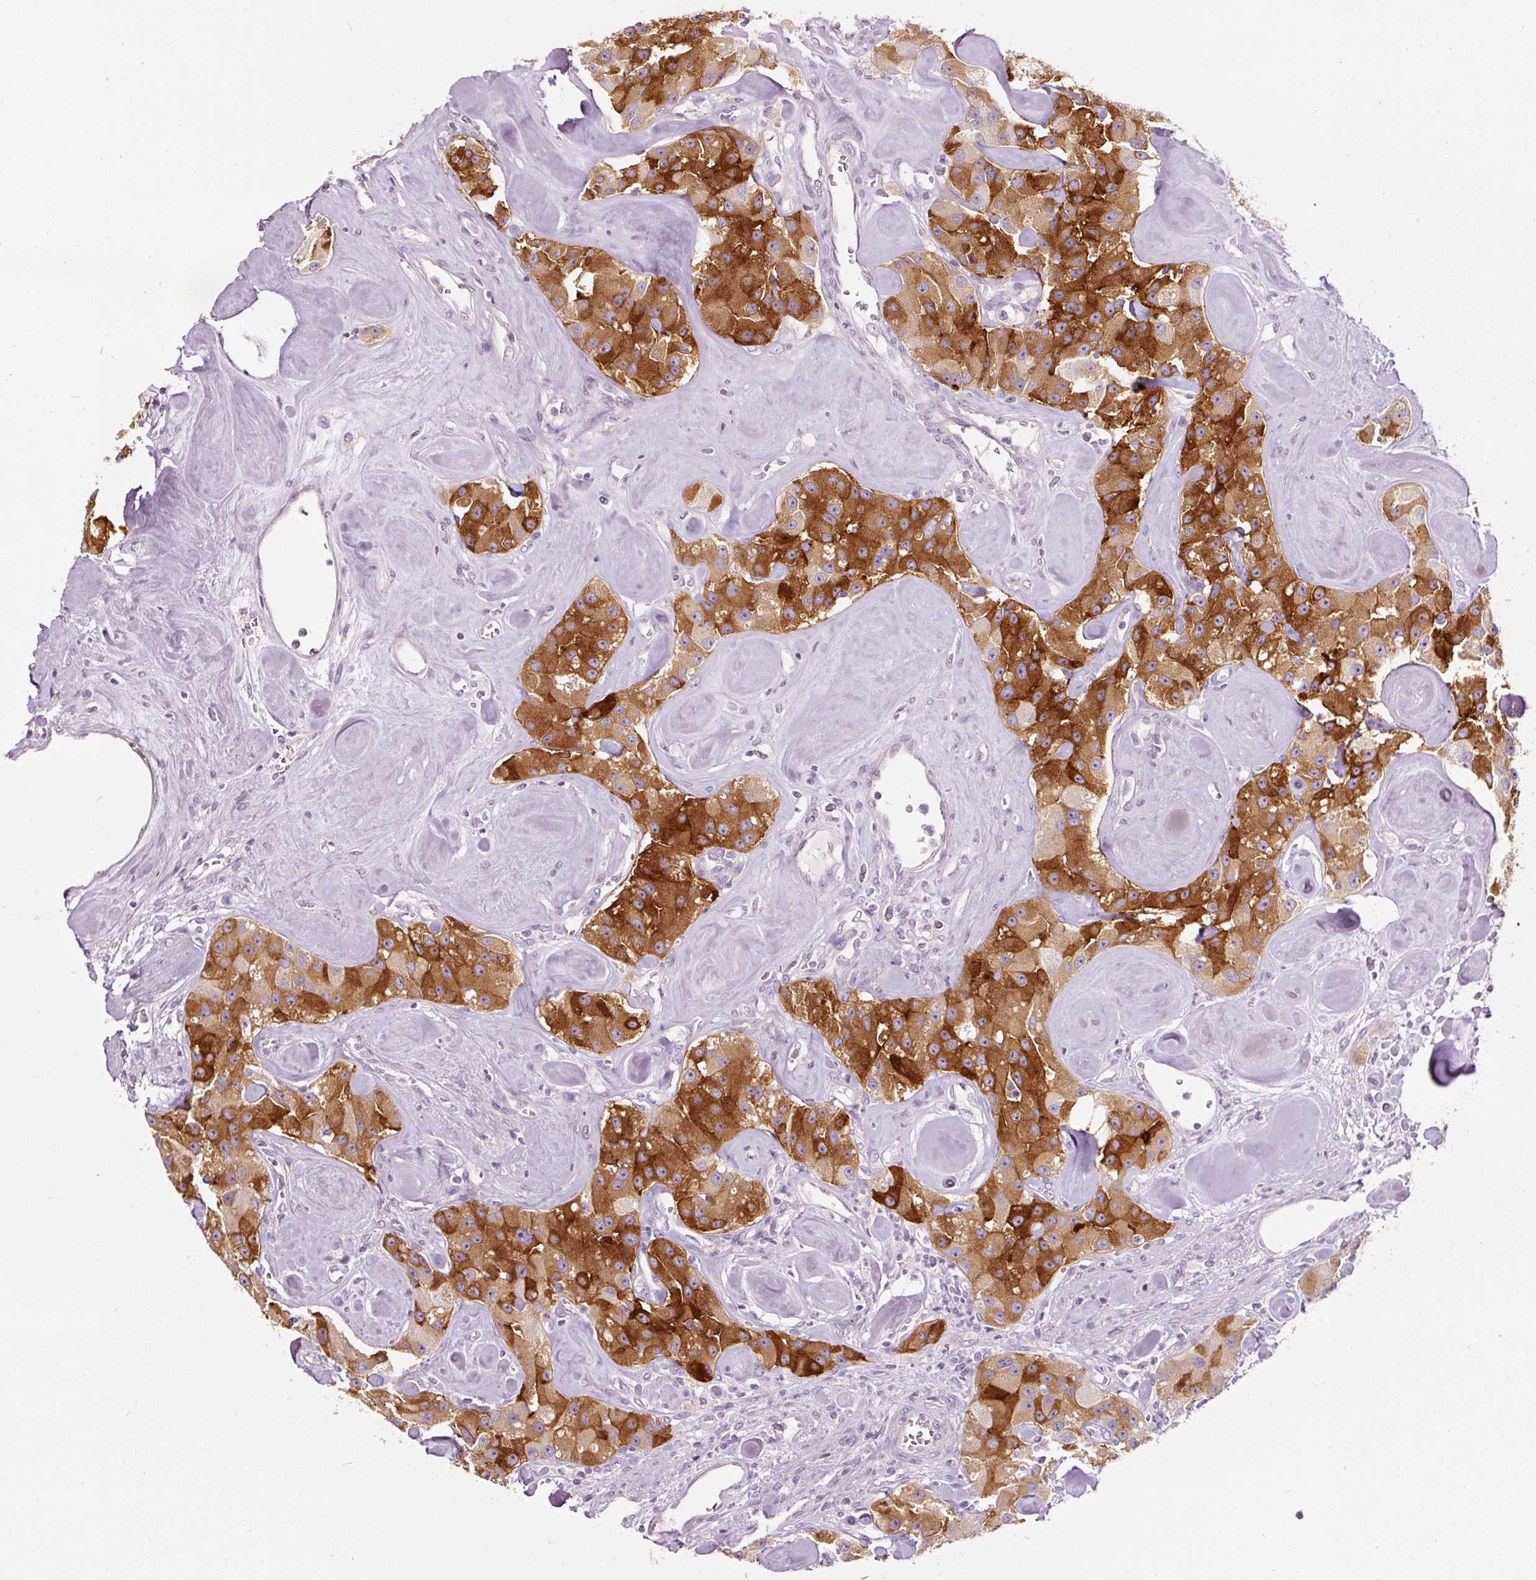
{"staining": {"intensity": "strong", "quantity": ">75%", "location": "cytoplasmic/membranous"}, "tissue": "carcinoid", "cell_type": "Tumor cells", "image_type": "cancer", "snomed": [{"axis": "morphology", "description": "Carcinoid, malignant, NOS"}, {"axis": "topography", "description": "Pancreas"}], "caption": "A high-resolution histopathology image shows immunohistochemistry staining of carcinoid (malignant), which reveals strong cytoplasmic/membranous staining in approximately >75% of tumor cells.", "gene": "RSPO2", "patient": {"sex": "male", "age": 41}}